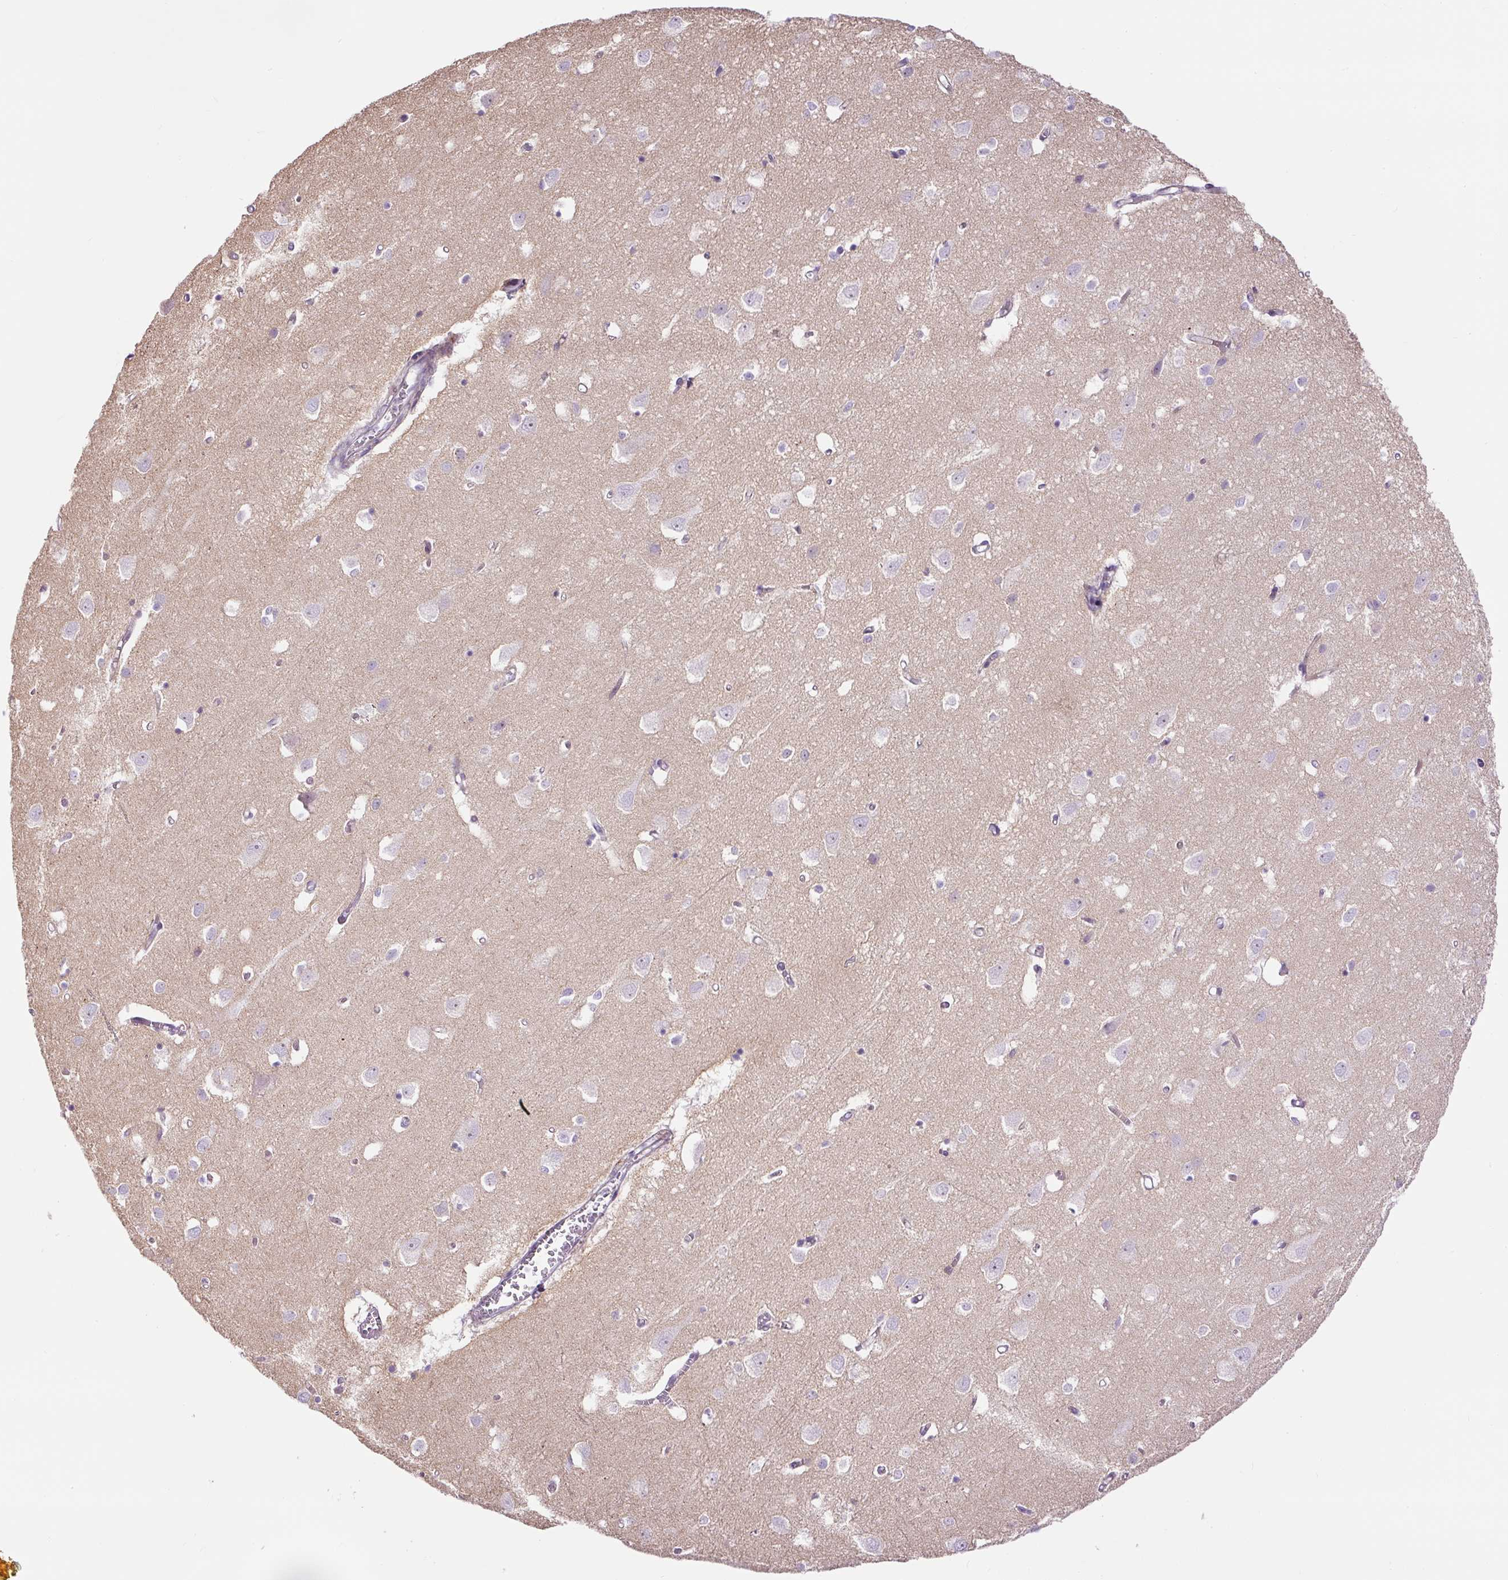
{"staining": {"intensity": "negative", "quantity": "none", "location": "none"}, "tissue": "cerebral cortex", "cell_type": "Endothelial cells", "image_type": "normal", "snomed": [{"axis": "morphology", "description": "Normal tissue, NOS"}, {"axis": "topography", "description": "Cerebral cortex"}], "caption": "The histopathology image displays no significant positivity in endothelial cells of cerebral cortex.", "gene": "ZNF596", "patient": {"sex": "male", "age": 70}}